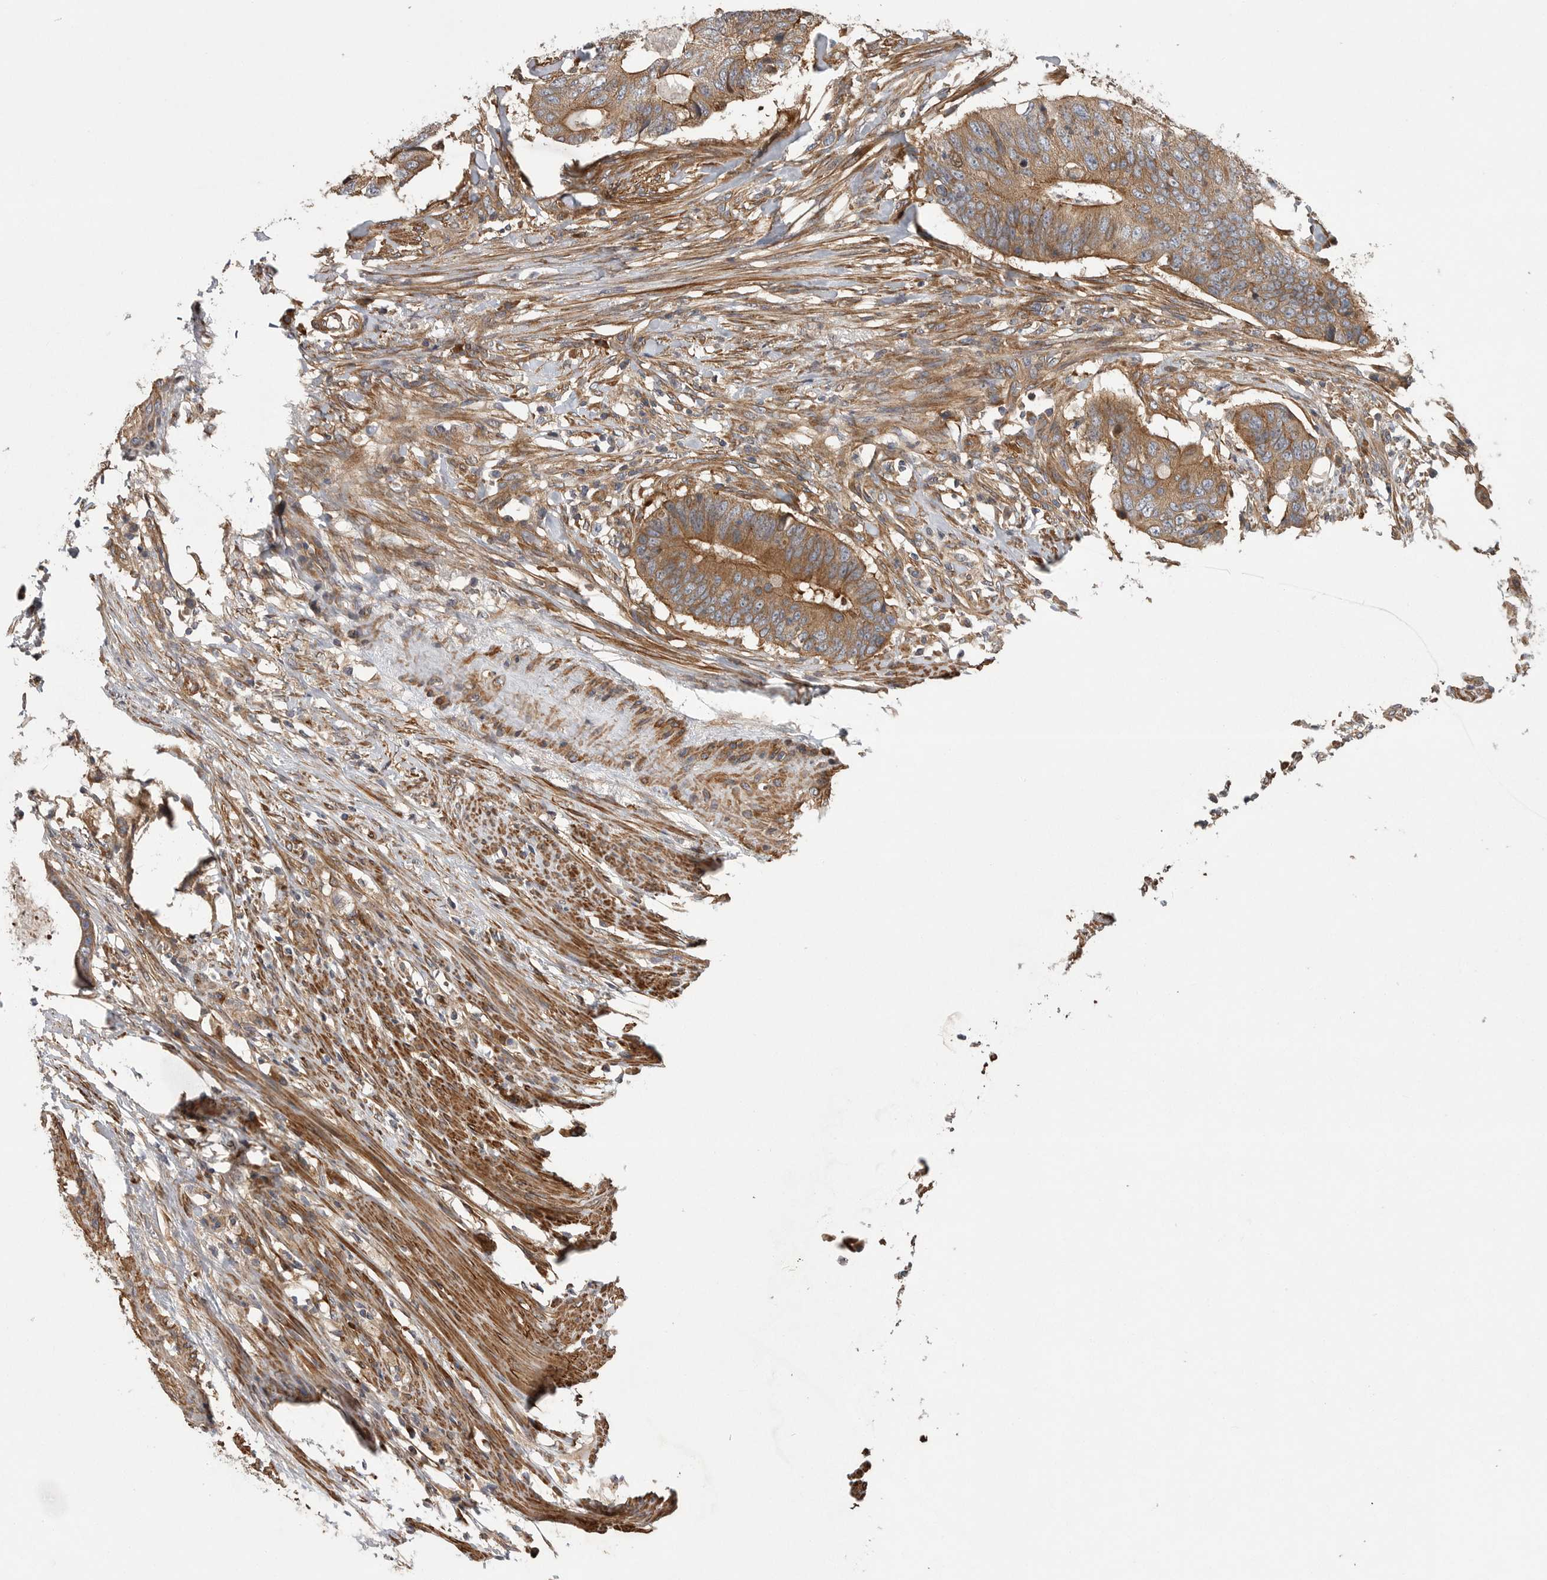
{"staining": {"intensity": "moderate", "quantity": ">75%", "location": "cytoplasmic/membranous"}, "tissue": "colorectal cancer", "cell_type": "Tumor cells", "image_type": "cancer", "snomed": [{"axis": "morphology", "description": "Adenocarcinoma, NOS"}, {"axis": "topography", "description": "Colon"}], "caption": "DAB (3,3'-diaminobenzidine) immunohistochemical staining of human colorectal cancer (adenocarcinoma) demonstrates moderate cytoplasmic/membranous protein positivity in approximately >75% of tumor cells.", "gene": "OXR1", "patient": {"sex": "male", "age": 56}}